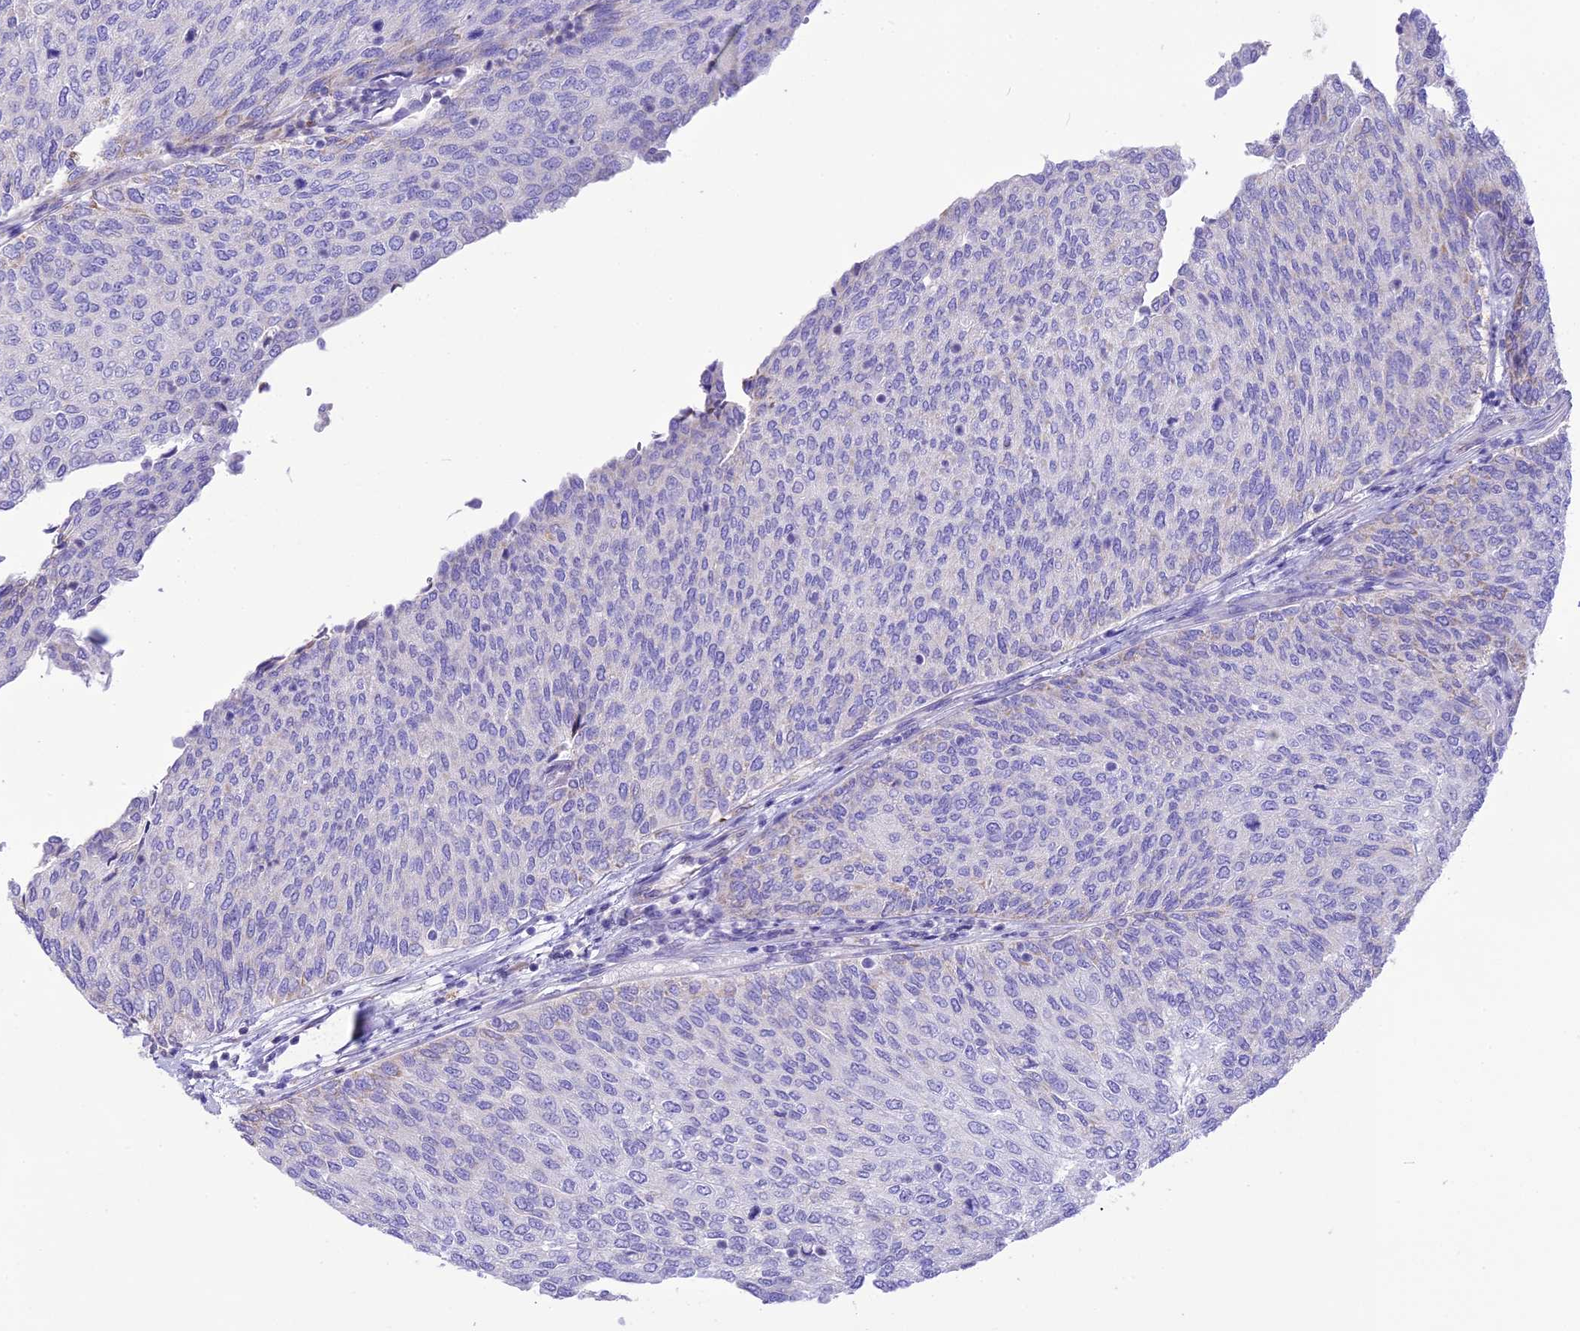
{"staining": {"intensity": "negative", "quantity": "none", "location": "none"}, "tissue": "urothelial cancer", "cell_type": "Tumor cells", "image_type": "cancer", "snomed": [{"axis": "morphology", "description": "Urothelial carcinoma, Low grade"}, {"axis": "topography", "description": "Urinary bladder"}], "caption": "The micrograph reveals no staining of tumor cells in urothelial cancer.", "gene": "DOC2B", "patient": {"sex": "female", "age": 79}}